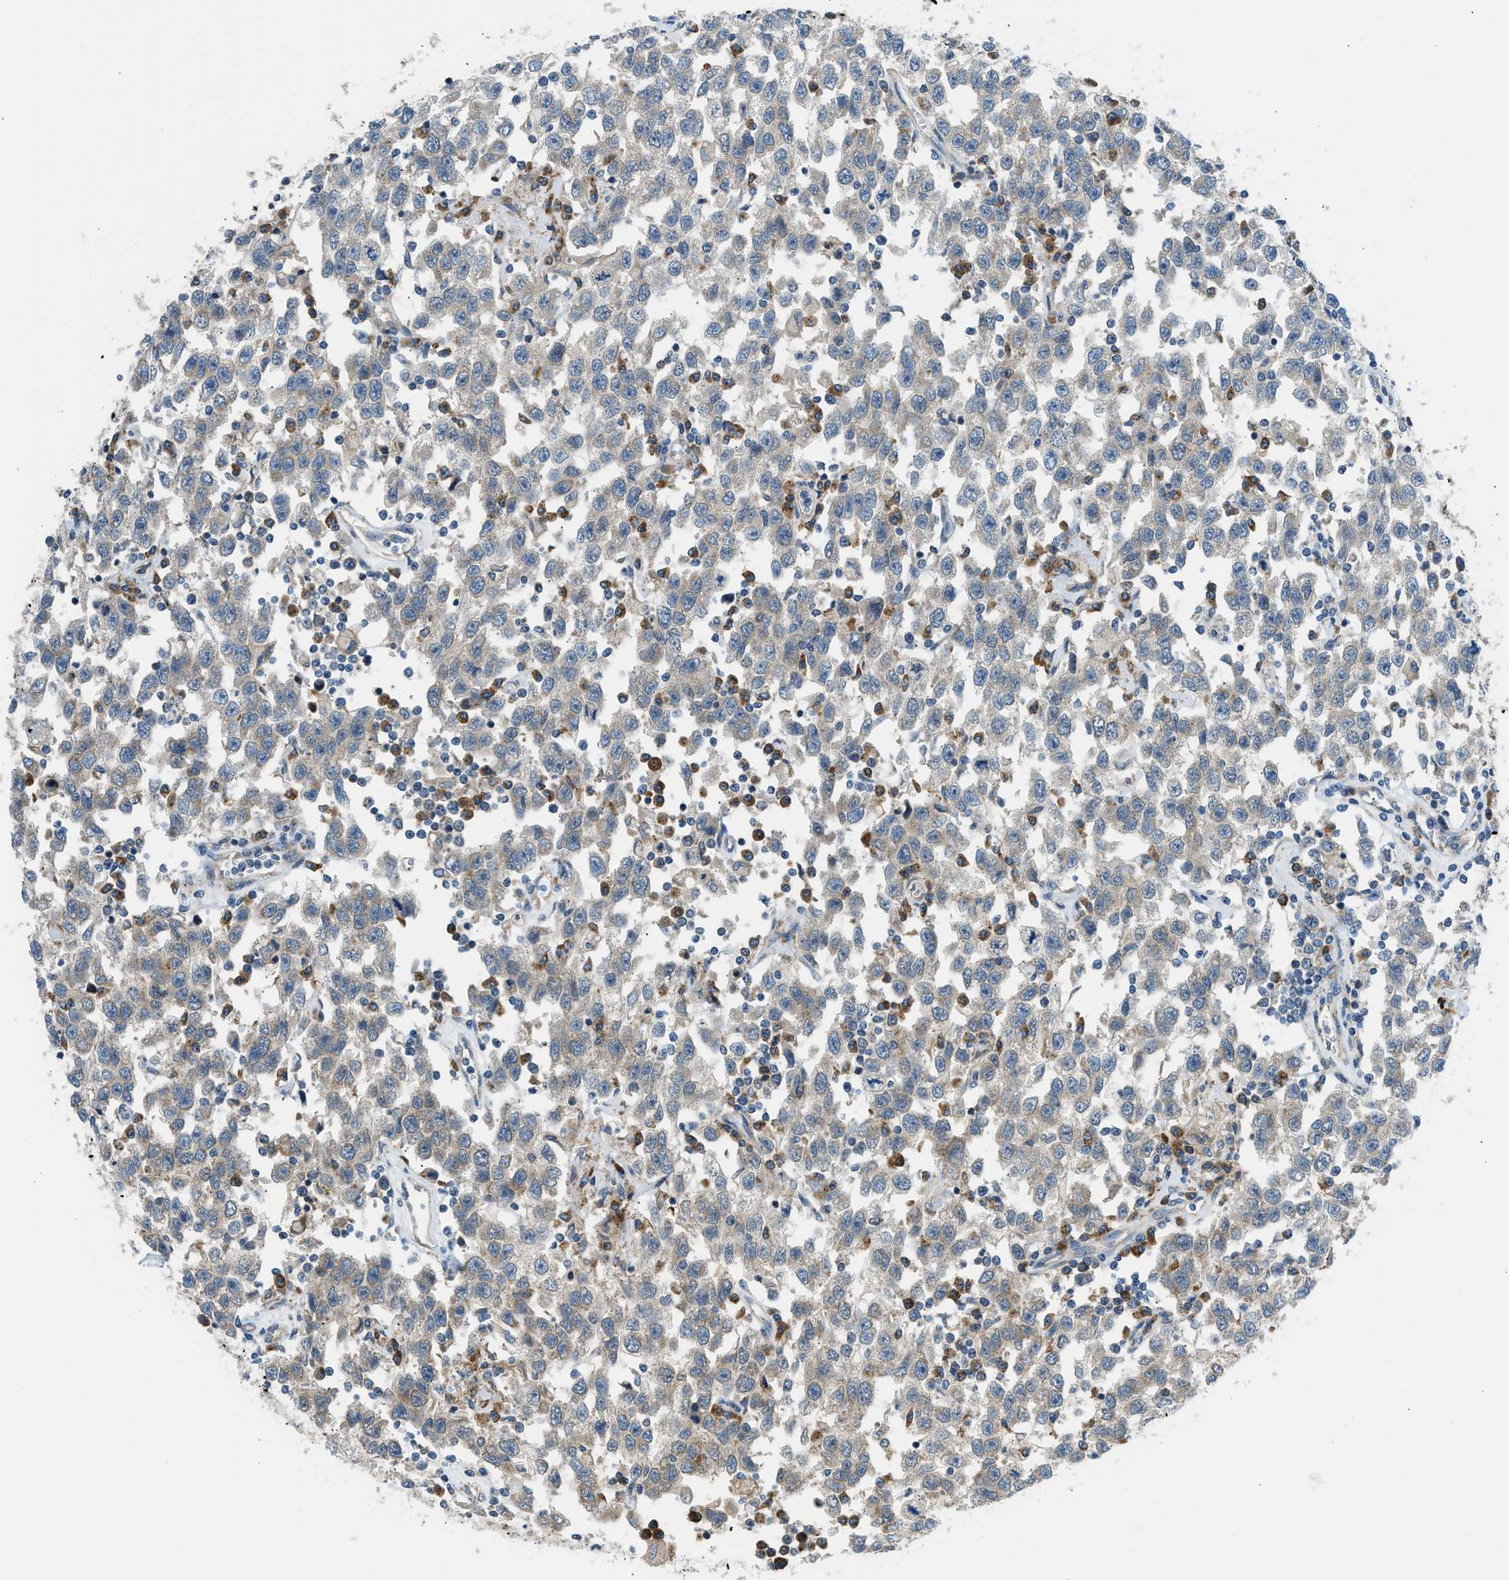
{"staining": {"intensity": "weak", "quantity": "25%-75%", "location": "cytoplasmic/membranous"}, "tissue": "testis cancer", "cell_type": "Tumor cells", "image_type": "cancer", "snomed": [{"axis": "morphology", "description": "Seminoma, NOS"}, {"axis": "topography", "description": "Testis"}], "caption": "This micrograph displays immunohistochemistry (IHC) staining of seminoma (testis), with low weak cytoplasmic/membranous positivity in approximately 25%-75% of tumor cells.", "gene": "EDARADD", "patient": {"sex": "male", "age": 41}}